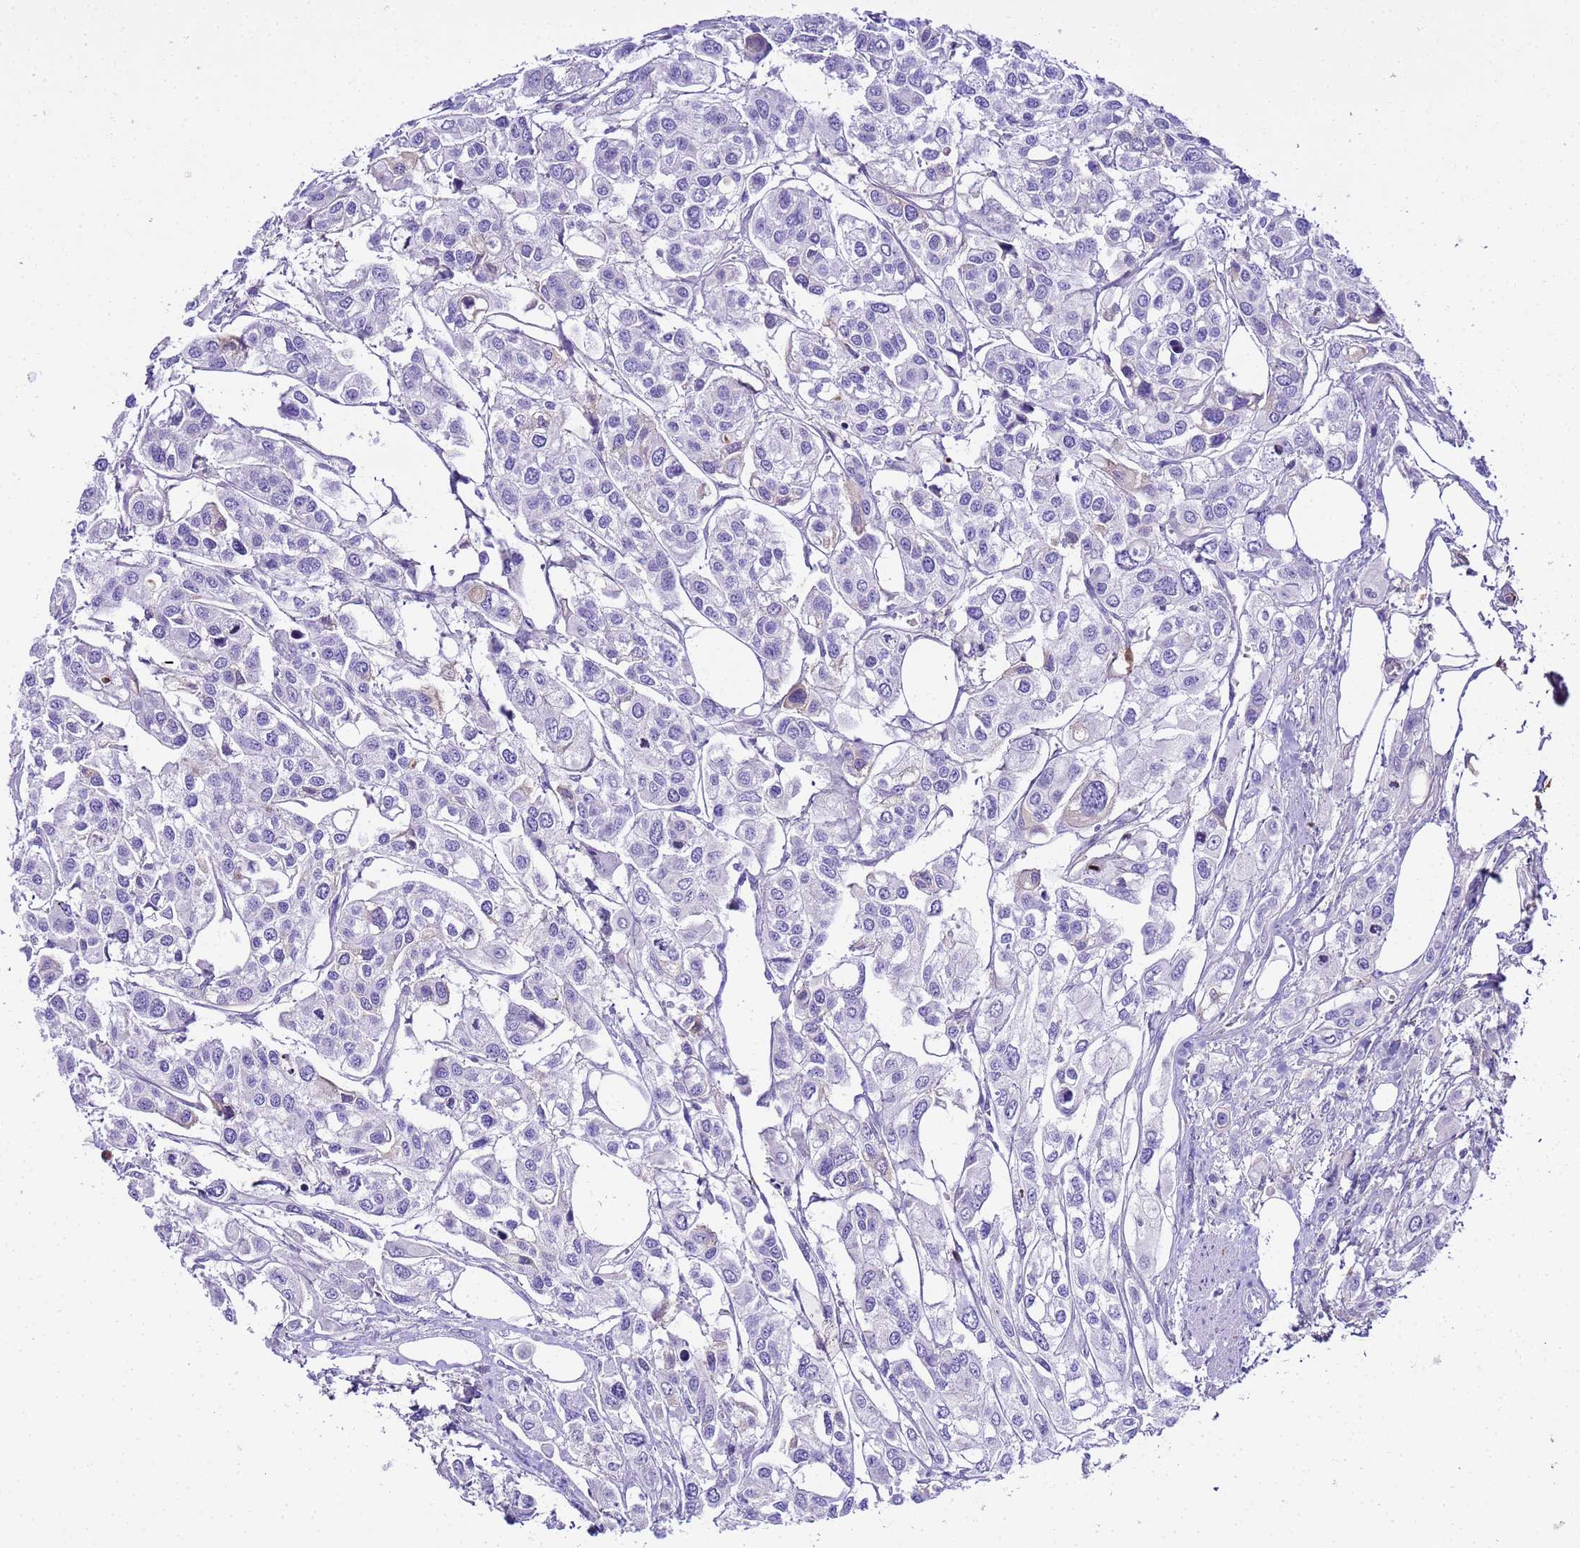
{"staining": {"intensity": "negative", "quantity": "none", "location": "none"}, "tissue": "urothelial cancer", "cell_type": "Tumor cells", "image_type": "cancer", "snomed": [{"axis": "morphology", "description": "Urothelial carcinoma, High grade"}, {"axis": "topography", "description": "Urinary bladder"}], "caption": "Immunohistochemical staining of human urothelial carcinoma (high-grade) demonstrates no significant expression in tumor cells.", "gene": "CFHR2", "patient": {"sex": "male", "age": 67}}